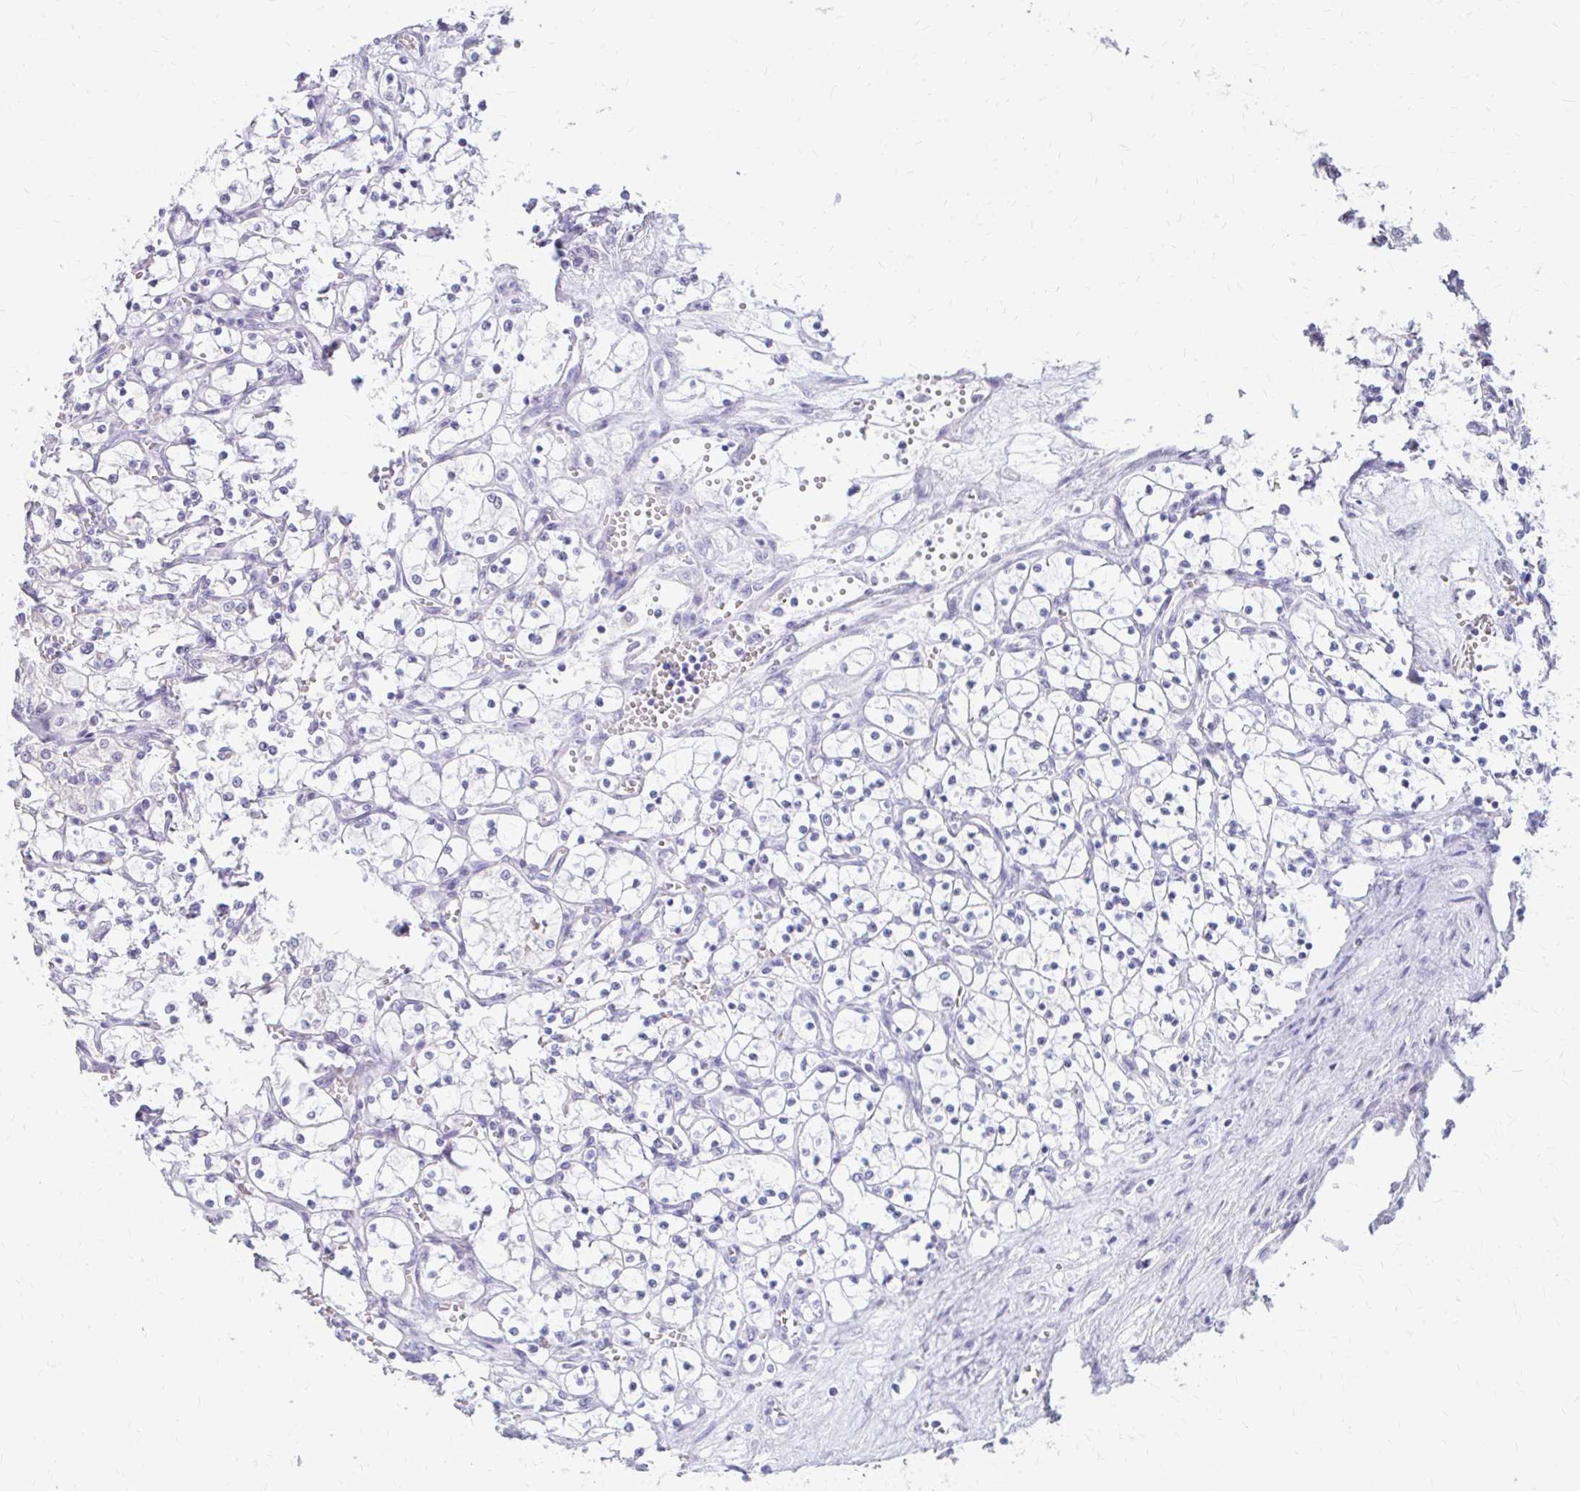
{"staining": {"intensity": "negative", "quantity": "none", "location": "none"}, "tissue": "renal cancer", "cell_type": "Tumor cells", "image_type": "cancer", "snomed": [{"axis": "morphology", "description": "Adenocarcinoma, NOS"}, {"axis": "topography", "description": "Kidney"}], "caption": "Immunohistochemistry (IHC) photomicrograph of adenocarcinoma (renal) stained for a protein (brown), which demonstrates no positivity in tumor cells.", "gene": "RGS16", "patient": {"sex": "female", "age": 69}}